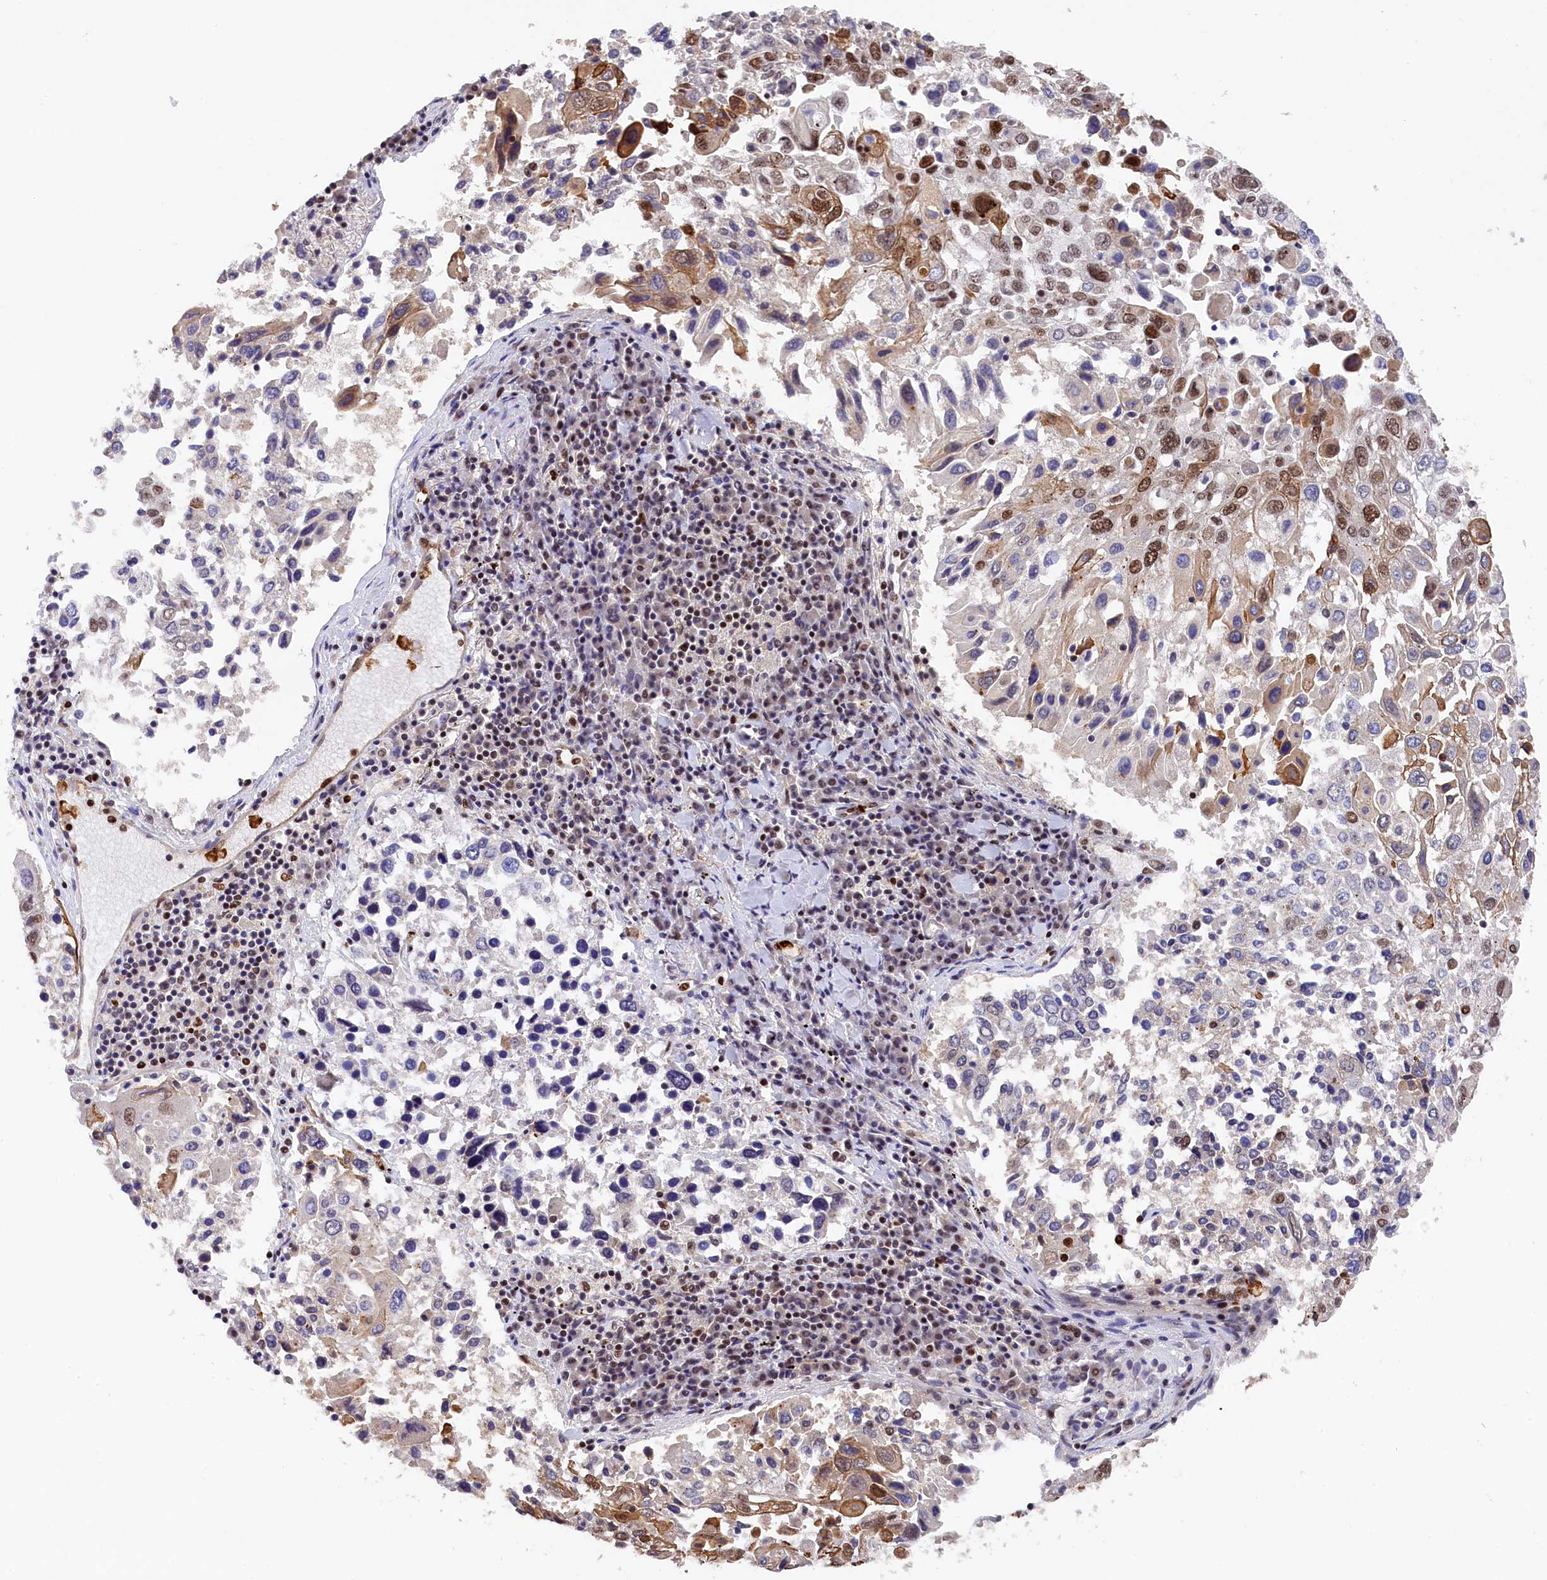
{"staining": {"intensity": "strong", "quantity": "<25%", "location": "nuclear"}, "tissue": "lung cancer", "cell_type": "Tumor cells", "image_type": "cancer", "snomed": [{"axis": "morphology", "description": "Squamous cell carcinoma, NOS"}, {"axis": "topography", "description": "Lung"}], "caption": "Tumor cells reveal medium levels of strong nuclear positivity in approximately <25% of cells in lung cancer (squamous cell carcinoma). The protein of interest is shown in brown color, while the nuclei are stained blue.", "gene": "ADIG", "patient": {"sex": "male", "age": 65}}